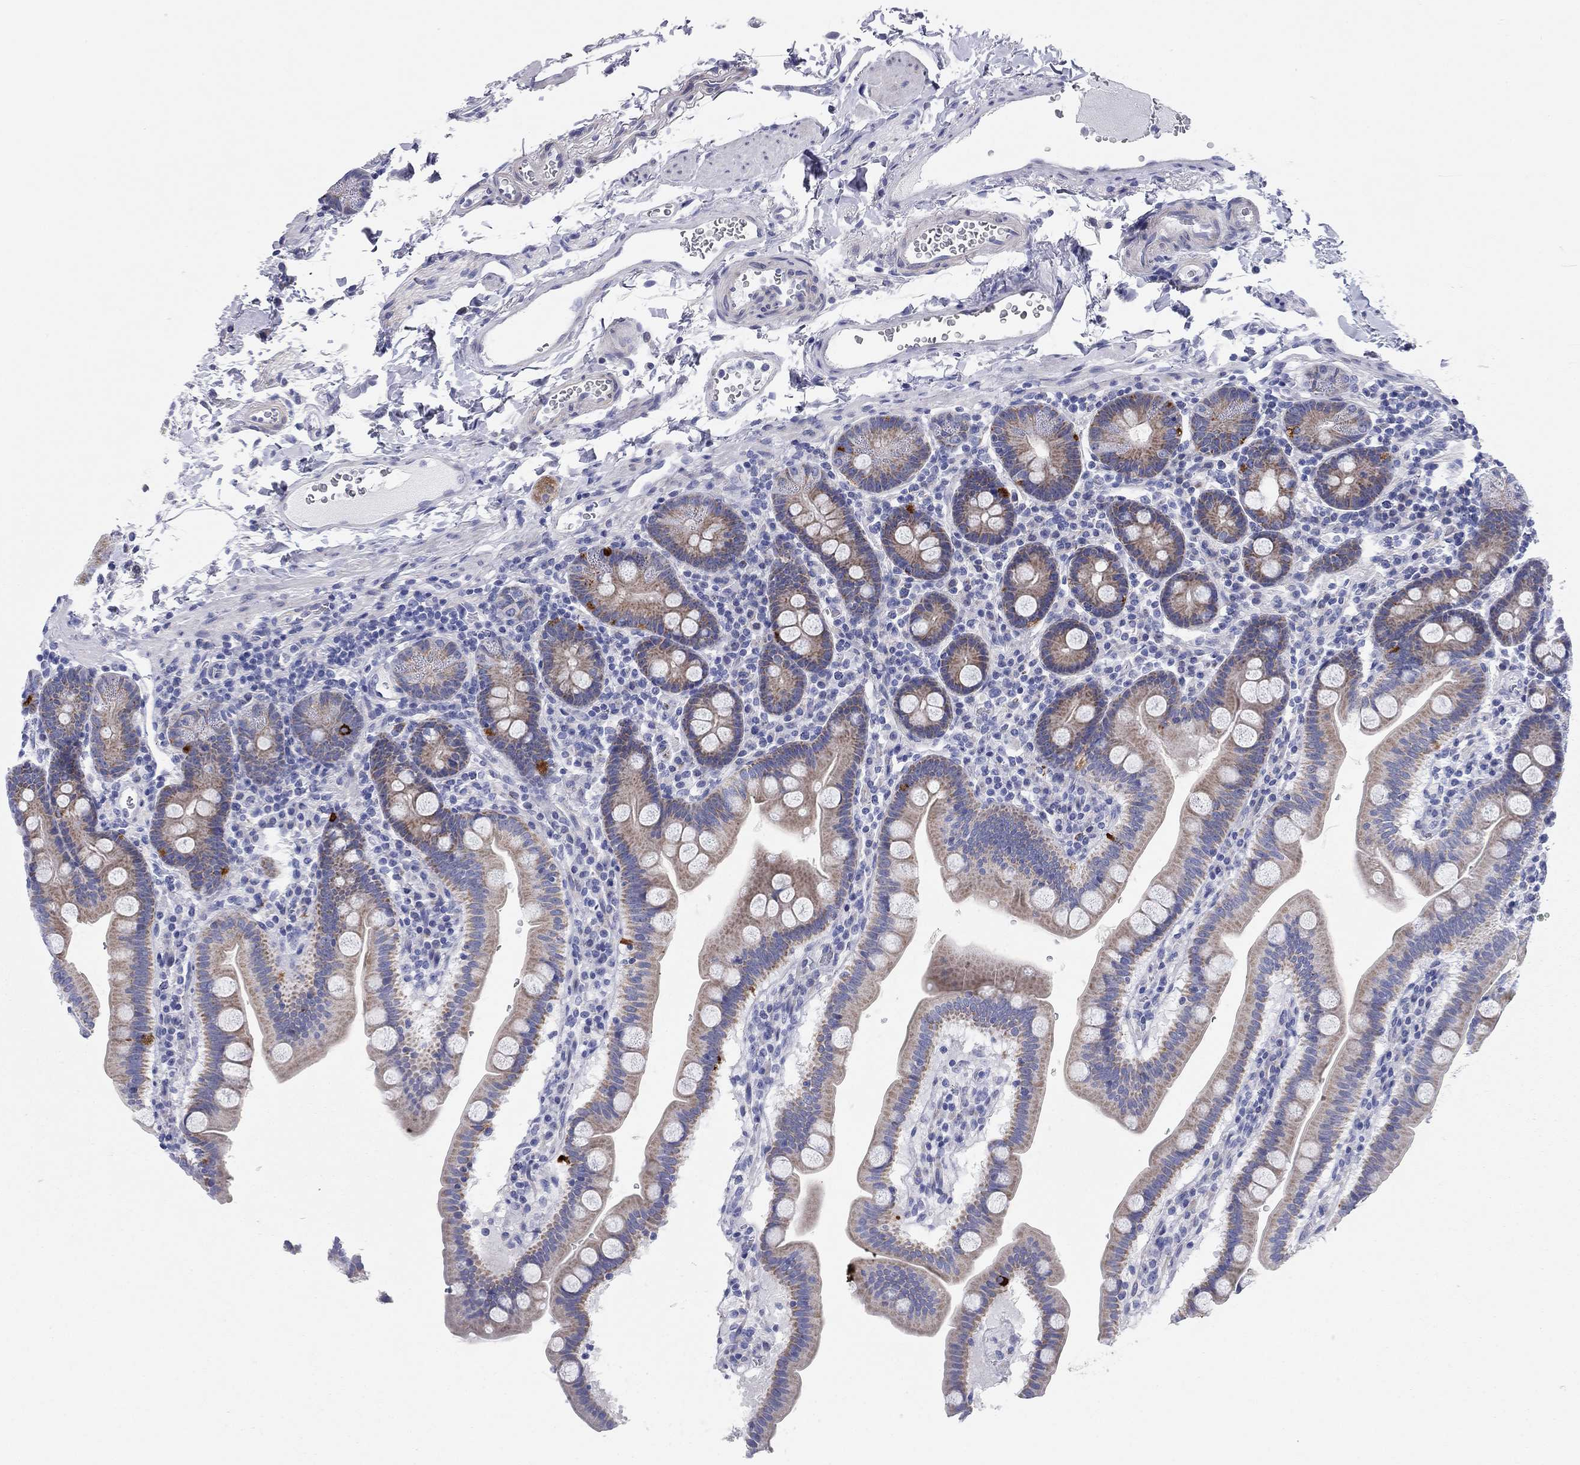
{"staining": {"intensity": "strong", "quantity": "<25%", "location": "cytoplasmic/membranous"}, "tissue": "duodenum", "cell_type": "Glandular cells", "image_type": "normal", "snomed": [{"axis": "morphology", "description": "Normal tissue, NOS"}, {"axis": "topography", "description": "Duodenum"}], "caption": "Protein staining reveals strong cytoplasmic/membranous staining in about <25% of glandular cells in benign duodenum.", "gene": "CHI3L2", "patient": {"sex": "male", "age": 59}}